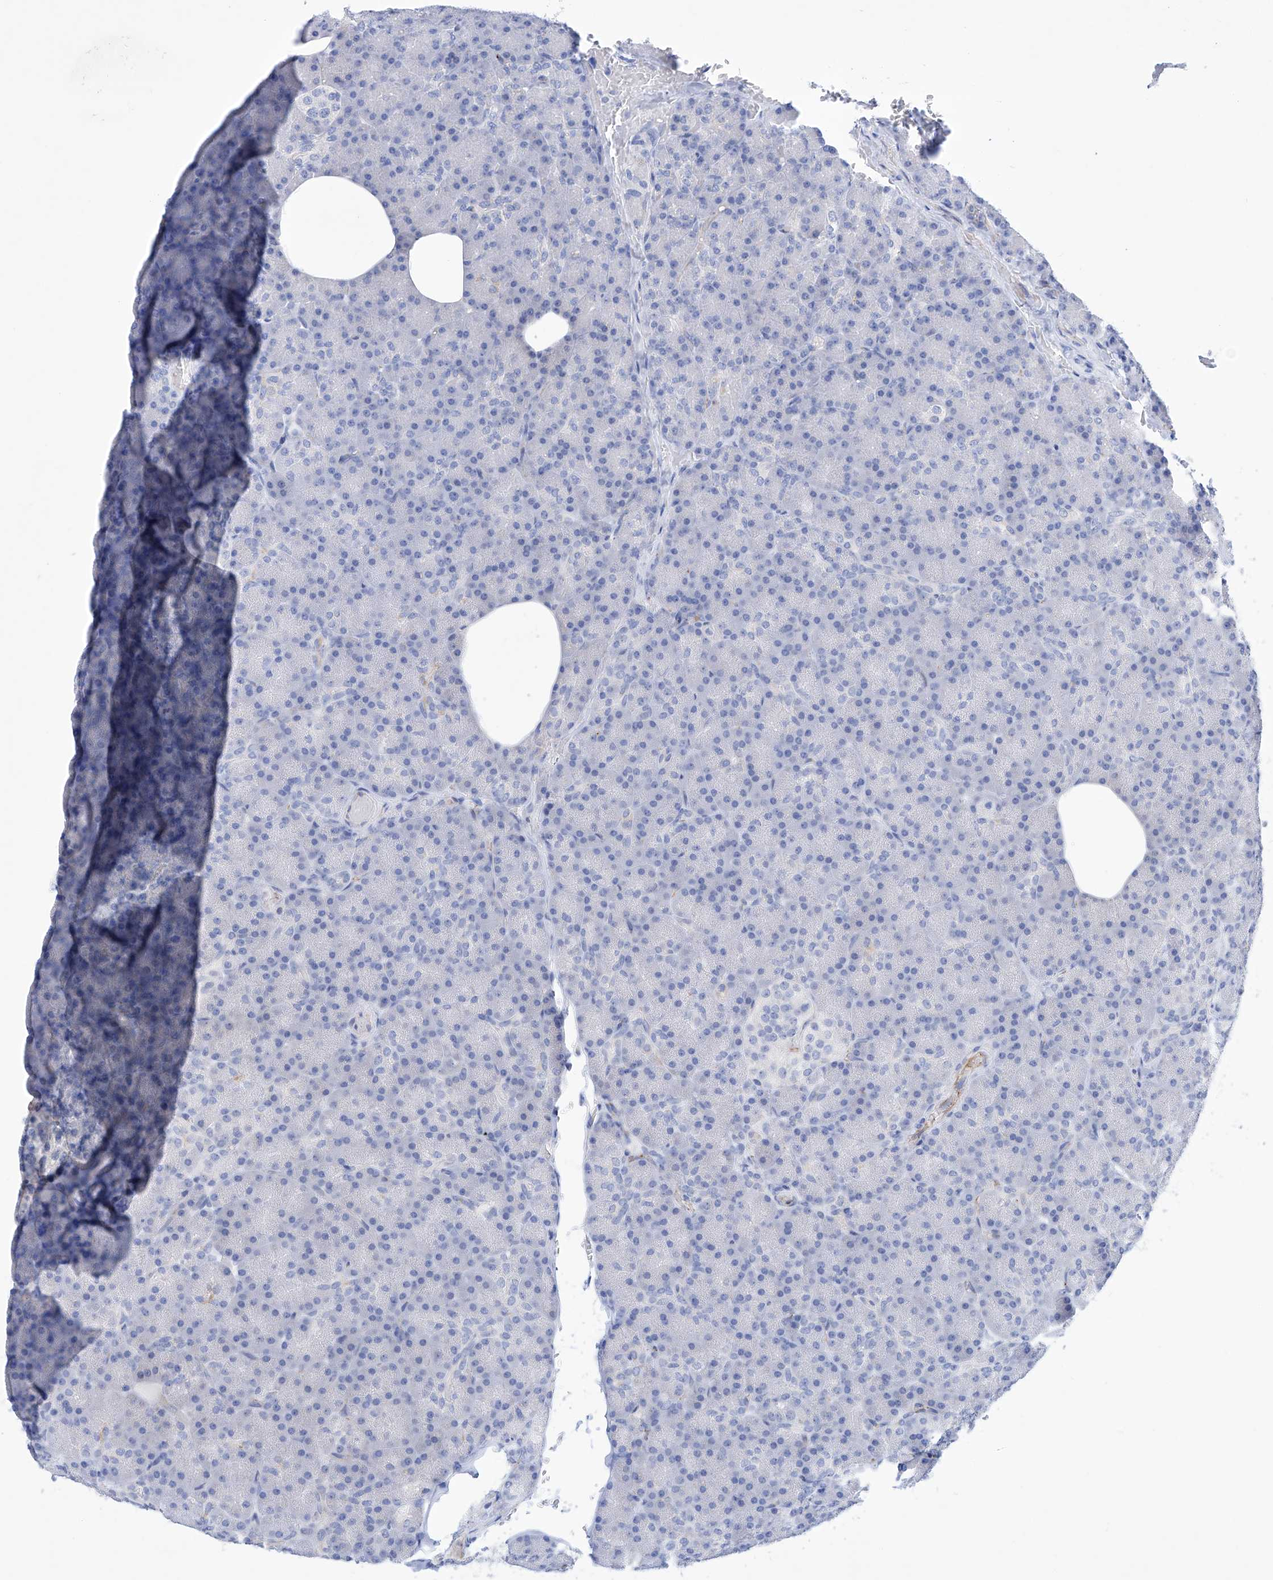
{"staining": {"intensity": "negative", "quantity": "none", "location": "none"}, "tissue": "pancreas", "cell_type": "Exocrine glandular cells", "image_type": "normal", "snomed": [{"axis": "morphology", "description": "Normal tissue, NOS"}, {"axis": "topography", "description": "Pancreas"}], "caption": "The micrograph displays no staining of exocrine glandular cells in normal pancreas. (DAB (3,3'-diaminobenzidine) immunohistochemistry with hematoxylin counter stain).", "gene": "ETV7", "patient": {"sex": "female", "age": 43}}